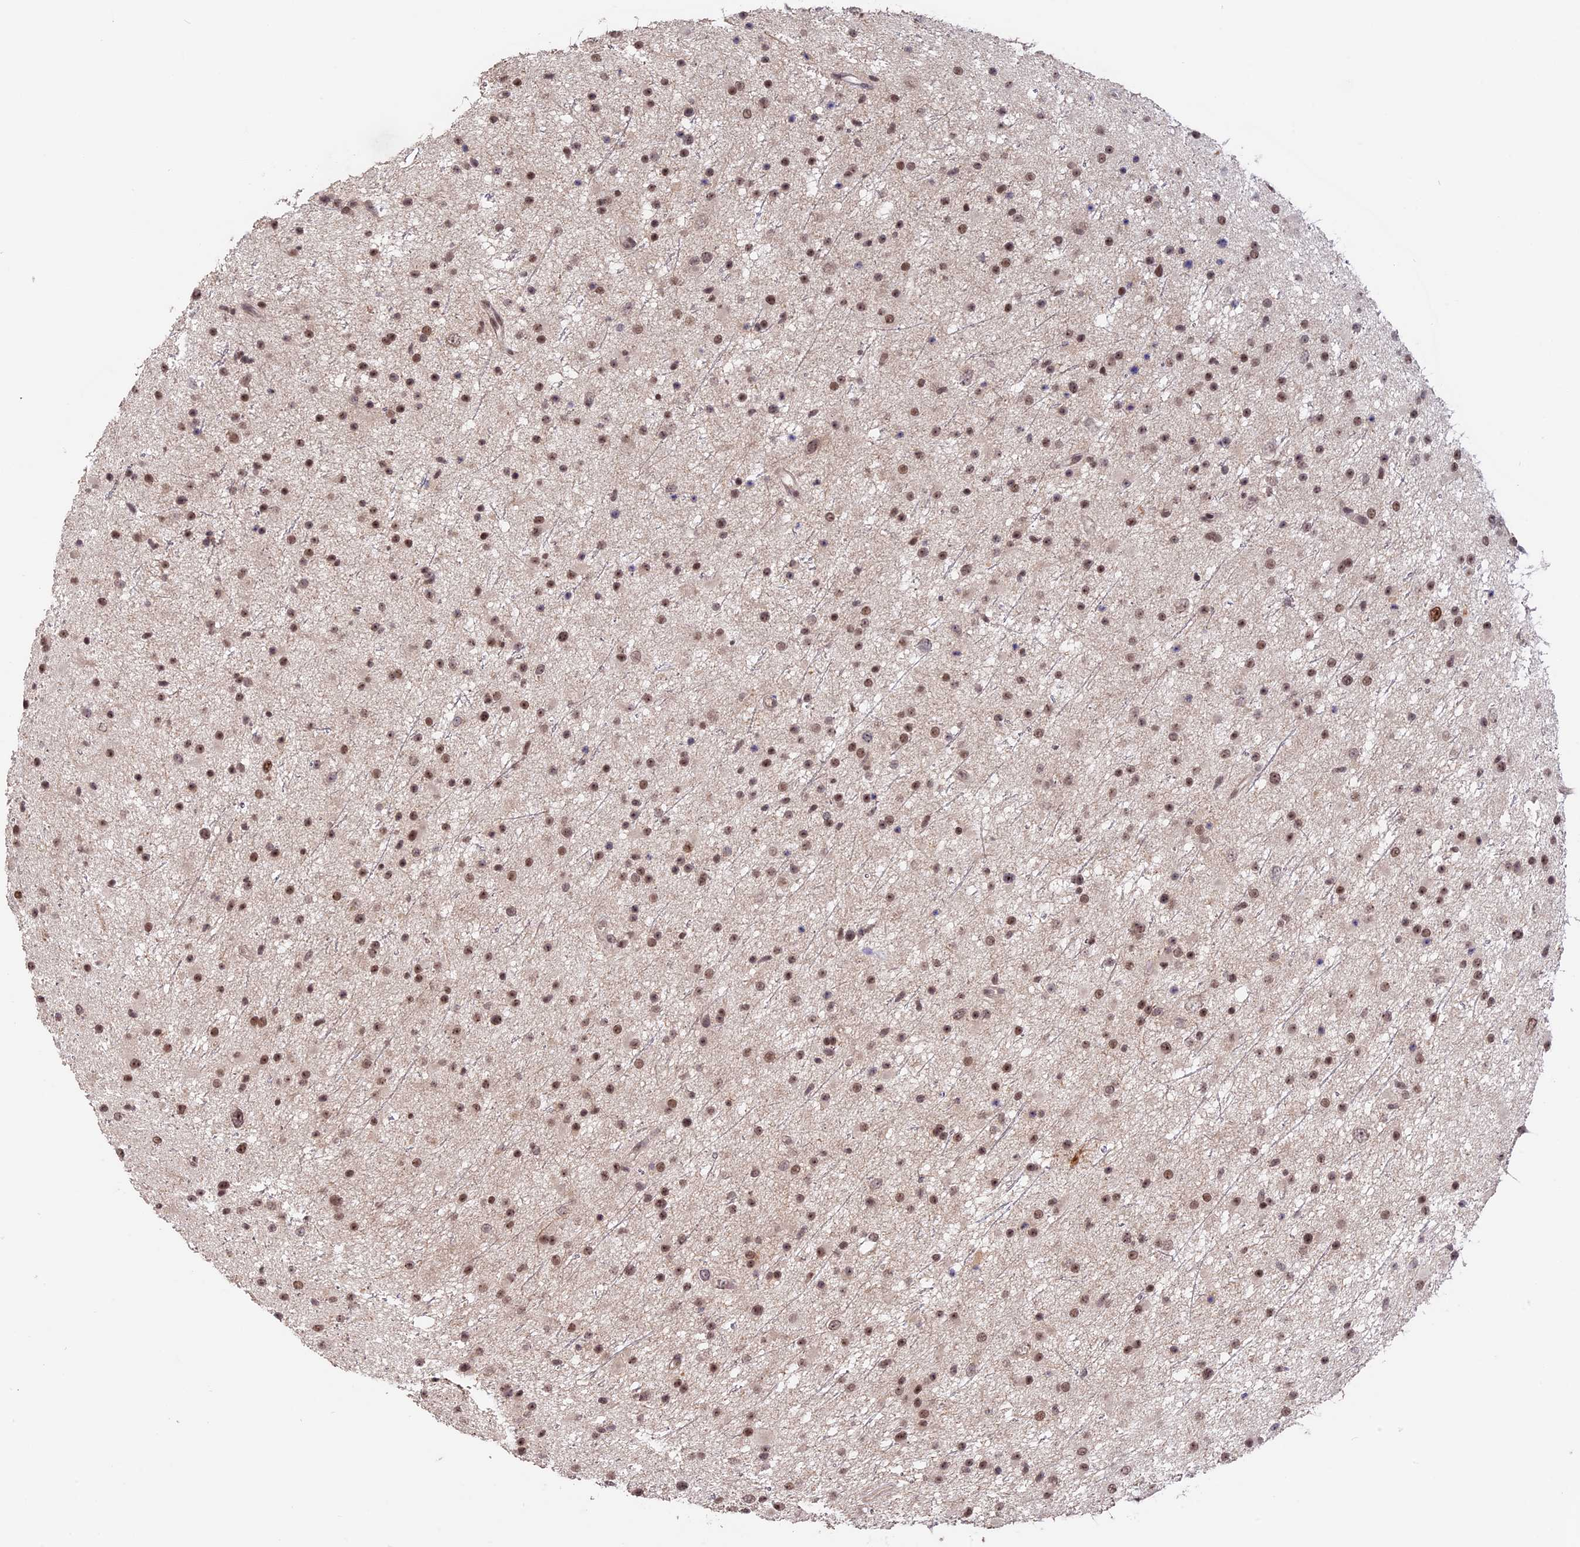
{"staining": {"intensity": "moderate", "quantity": ">75%", "location": "nuclear"}, "tissue": "glioma", "cell_type": "Tumor cells", "image_type": "cancer", "snomed": [{"axis": "morphology", "description": "Glioma, malignant, Low grade"}, {"axis": "topography", "description": "Cerebral cortex"}], "caption": "Tumor cells show moderate nuclear expression in about >75% of cells in low-grade glioma (malignant).", "gene": "RFC5", "patient": {"sex": "female", "age": 39}}